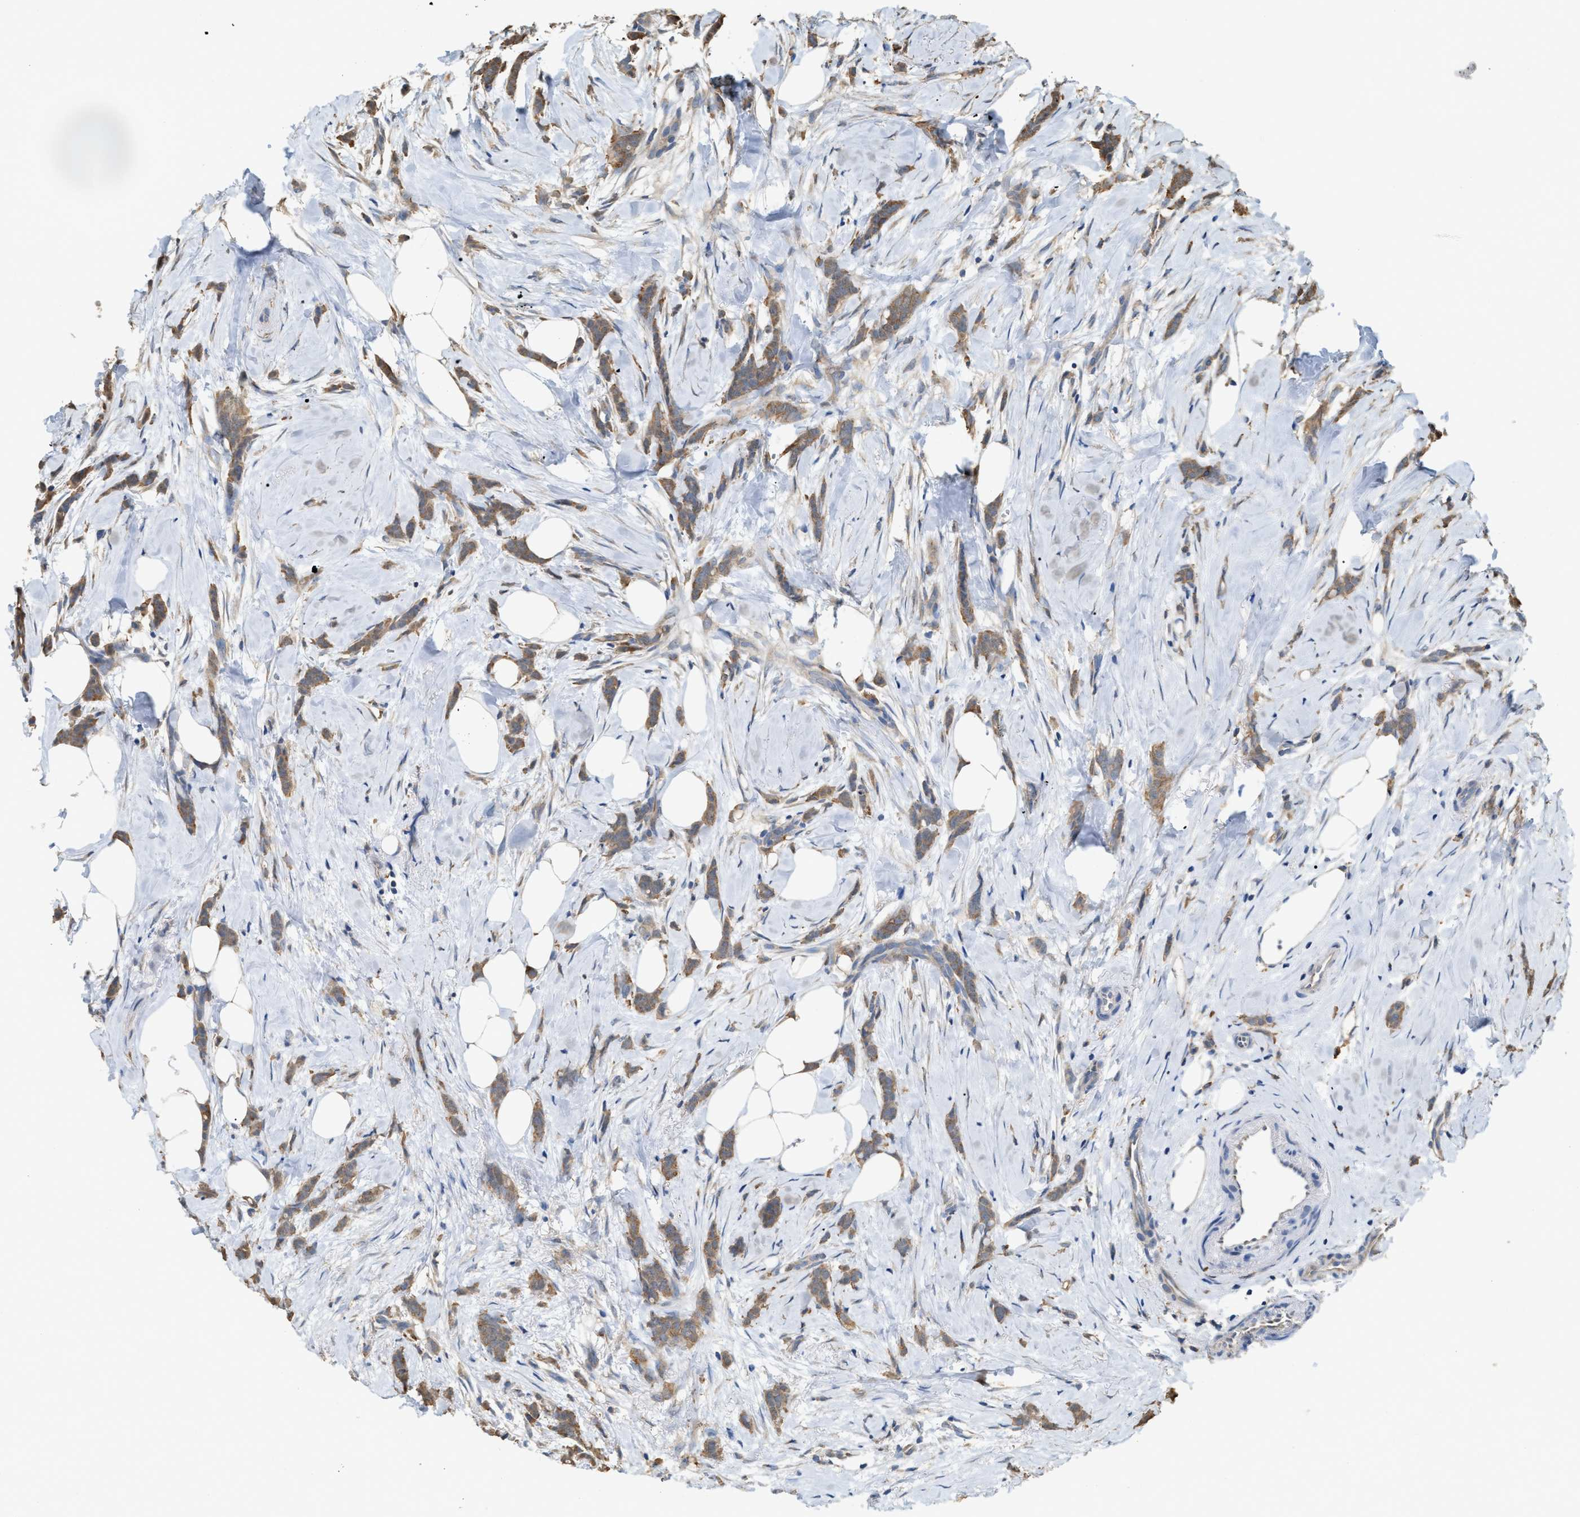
{"staining": {"intensity": "moderate", "quantity": ">75%", "location": "cytoplasmic/membranous"}, "tissue": "breast cancer", "cell_type": "Tumor cells", "image_type": "cancer", "snomed": [{"axis": "morphology", "description": "Lobular carcinoma, in situ"}, {"axis": "morphology", "description": "Lobular carcinoma"}, {"axis": "topography", "description": "Breast"}], "caption": "Breast cancer (lobular carcinoma in situ) stained with a protein marker reveals moderate staining in tumor cells.", "gene": "GCN1", "patient": {"sex": "female", "age": 41}}